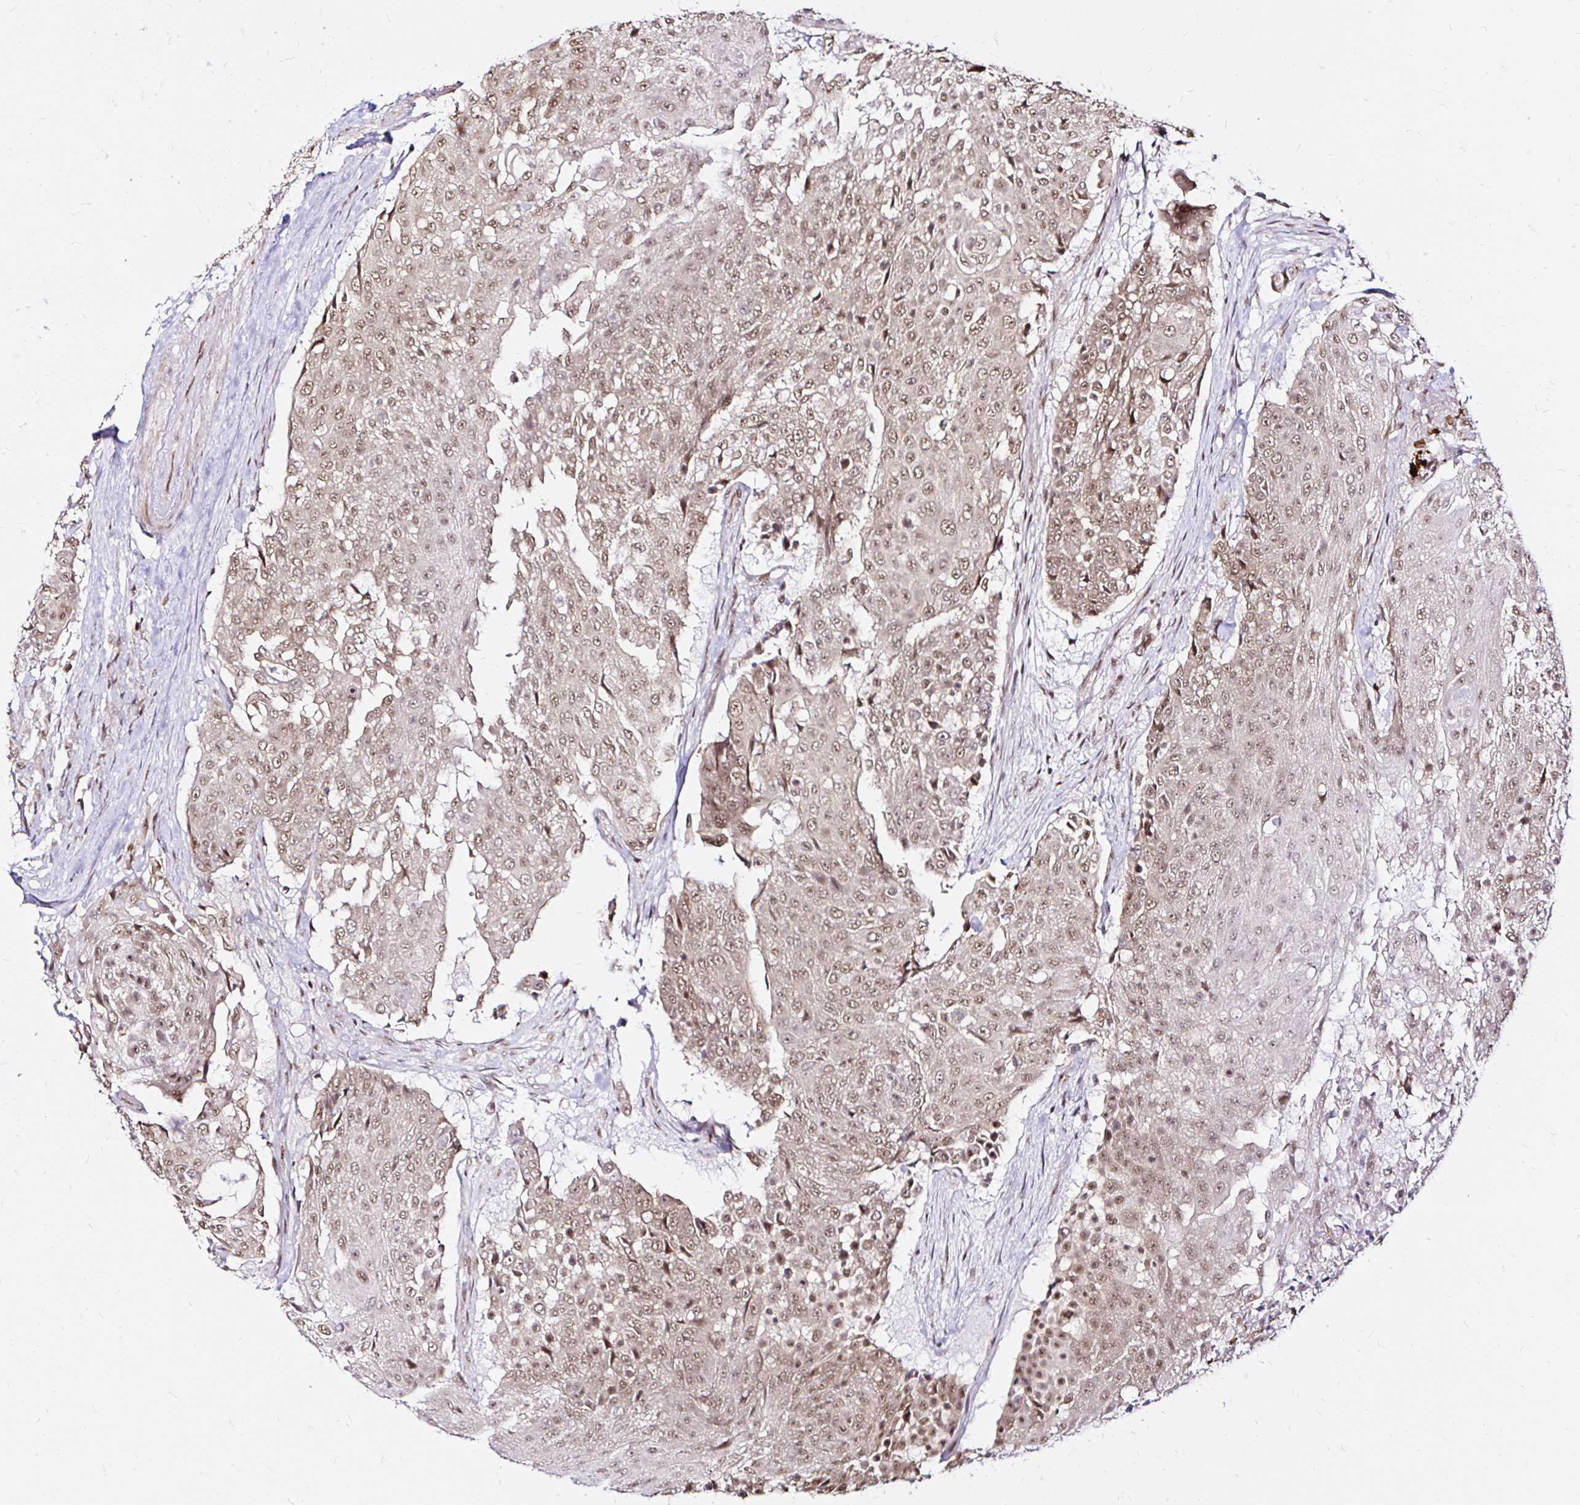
{"staining": {"intensity": "weak", "quantity": ">75%", "location": "nuclear"}, "tissue": "urothelial cancer", "cell_type": "Tumor cells", "image_type": "cancer", "snomed": [{"axis": "morphology", "description": "Urothelial carcinoma, High grade"}, {"axis": "topography", "description": "Urinary bladder"}], "caption": "Immunohistochemical staining of human high-grade urothelial carcinoma demonstrates weak nuclear protein expression in approximately >75% of tumor cells. The staining is performed using DAB (3,3'-diaminobenzidine) brown chromogen to label protein expression. The nuclei are counter-stained blue using hematoxylin.", "gene": "SNRPC", "patient": {"sex": "female", "age": 63}}